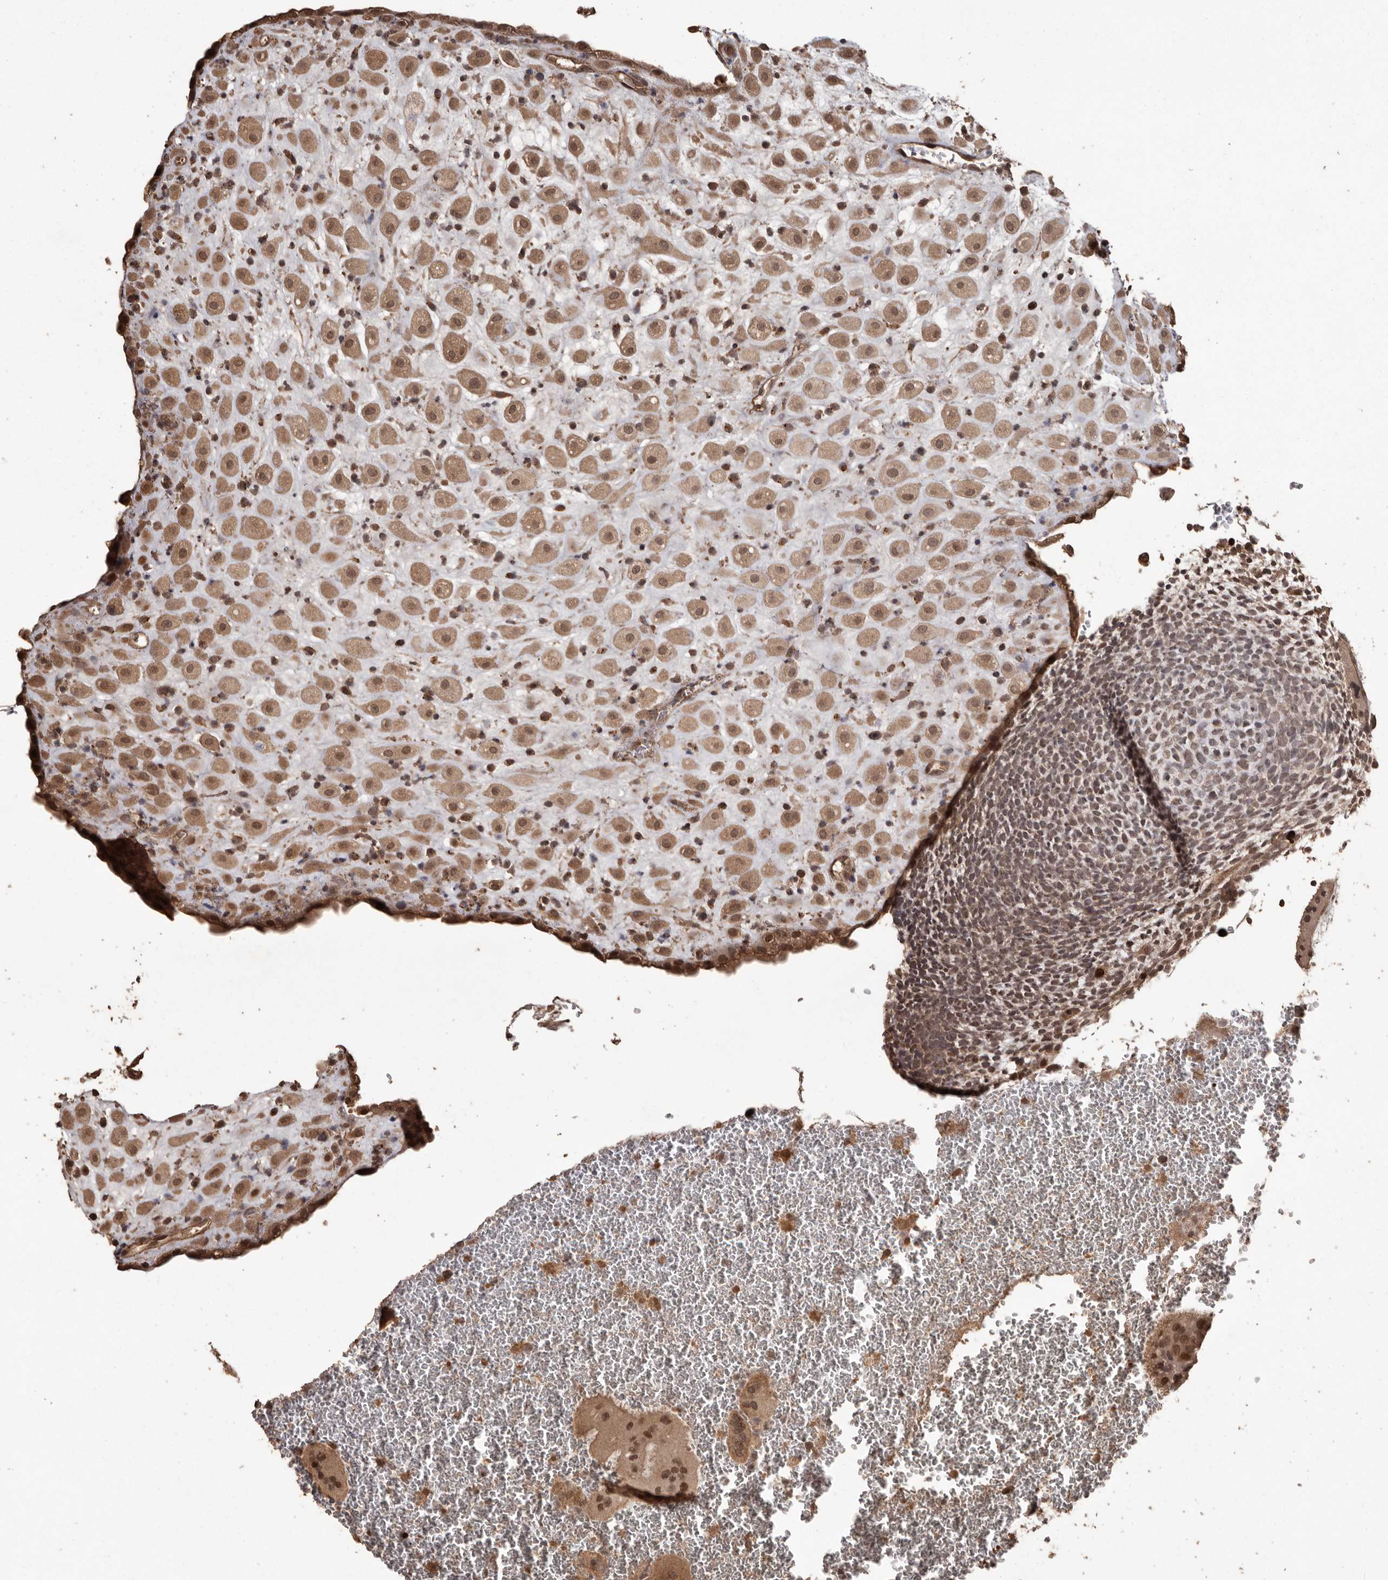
{"staining": {"intensity": "moderate", "quantity": ">75%", "location": "cytoplasmic/membranous,nuclear"}, "tissue": "placenta", "cell_type": "Decidual cells", "image_type": "normal", "snomed": [{"axis": "morphology", "description": "Normal tissue, NOS"}, {"axis": "topography", "description": "Placenta"}], "caption": "Immunohistochemical staining of normal human placenta reveals >75% levels of moderate cytoplasmic/membranous,nuclear protein staining in approximately >75% of decidual cells.", "gene": "NUP43", "patient": {"sex": "female", "age": 35}}